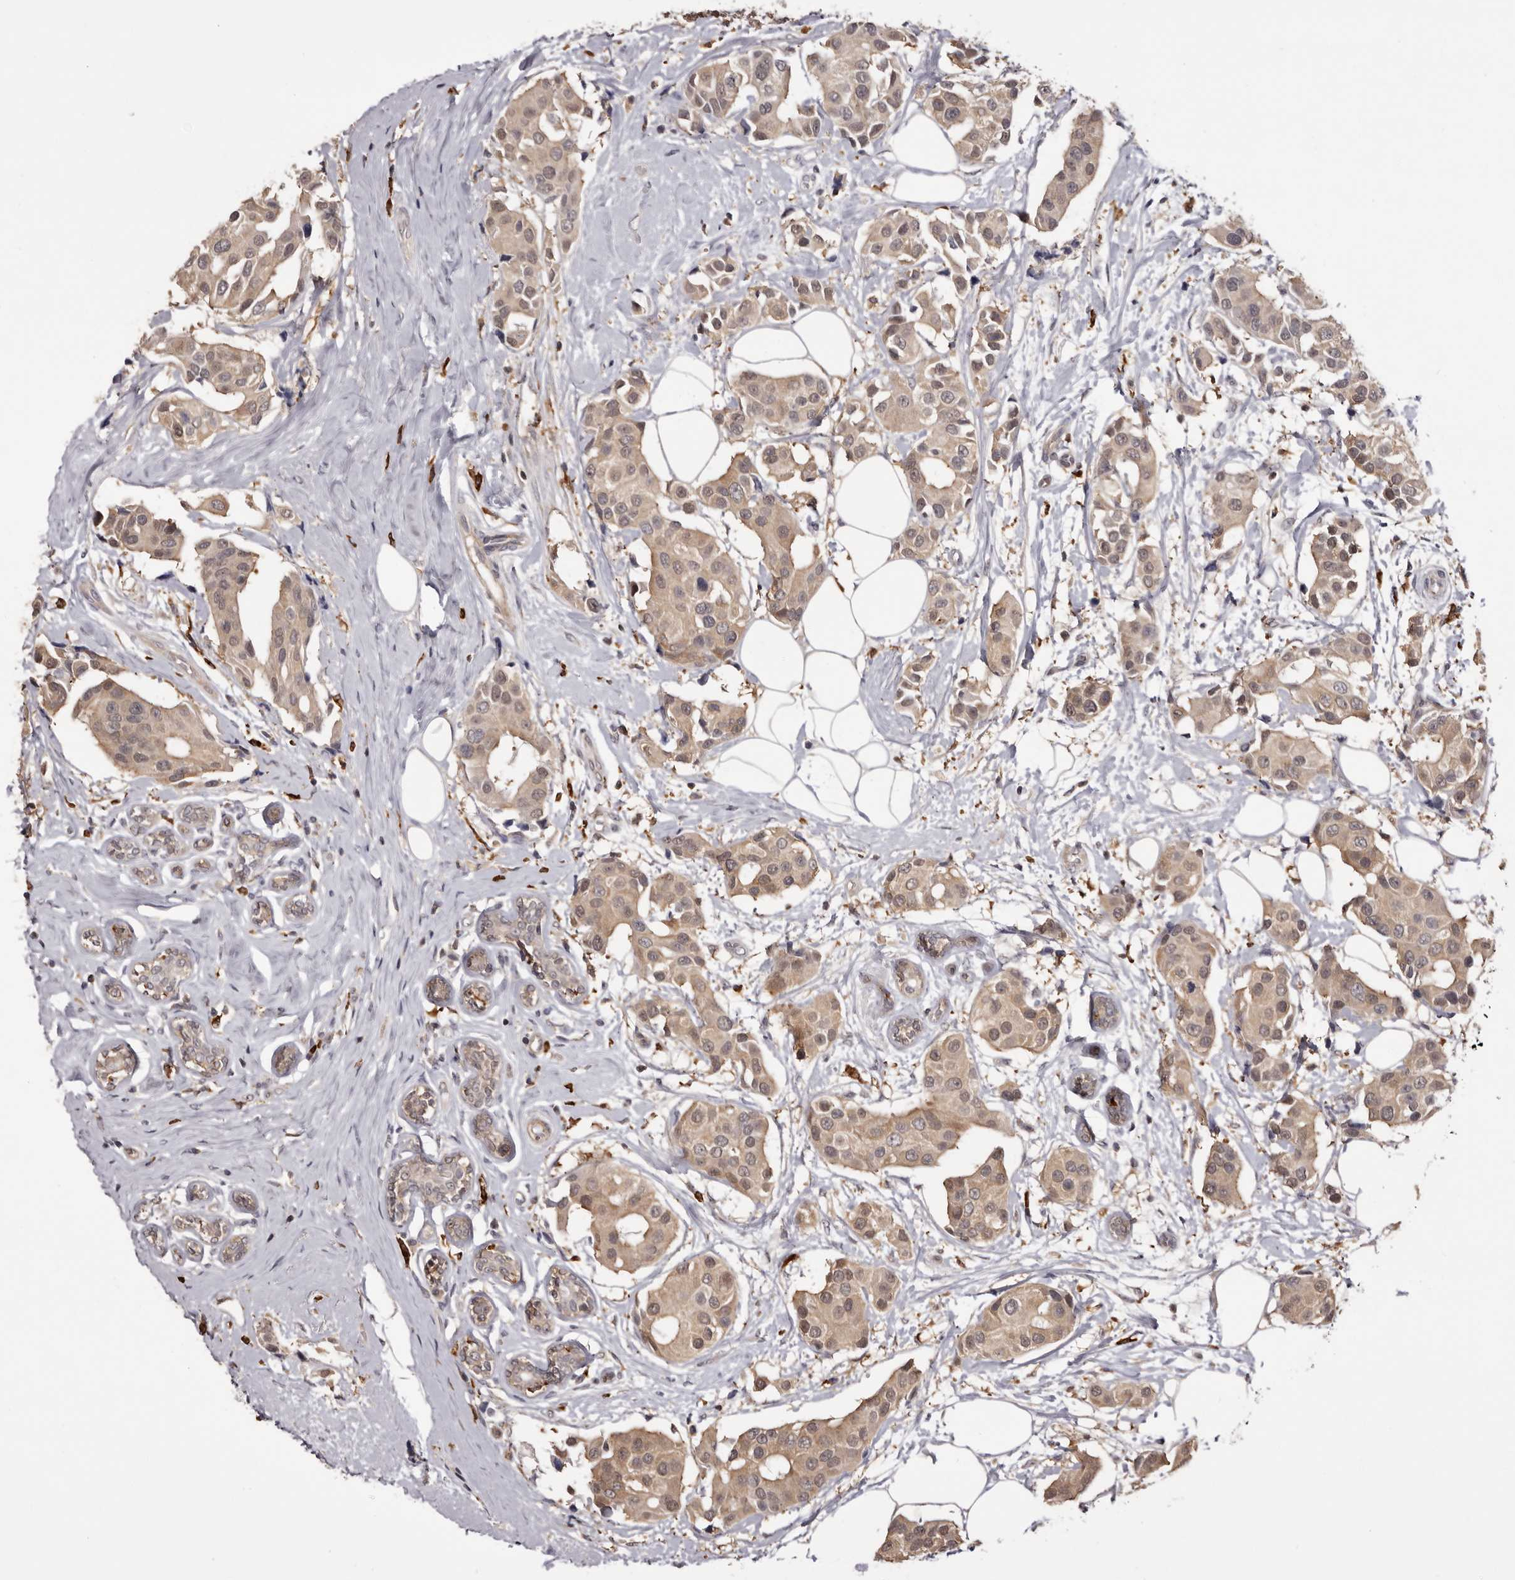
{"staining": {"intensity": "moderate", "quantity": ">75%", "location": "cytoplasmic/membranous"}, "tissue": "breast cancer", "cell_type": "Tumor cells", "image_type": "cancer", "snomed": [{"axis": "morphology", "description": "Normal tissue, NOS"}, {"axis": "morphology", "description": "Duct carcinoma"}, {"axis": "topography", "description": "Breast"}], "caption": "Breast cancer (intraductal carcinoma) stained for a protein reveals moderate cytoplasmic/membranous positivity in tumor cells.", "gene": "TNNI1", "patient": {"sex": "female", "age": 39}}